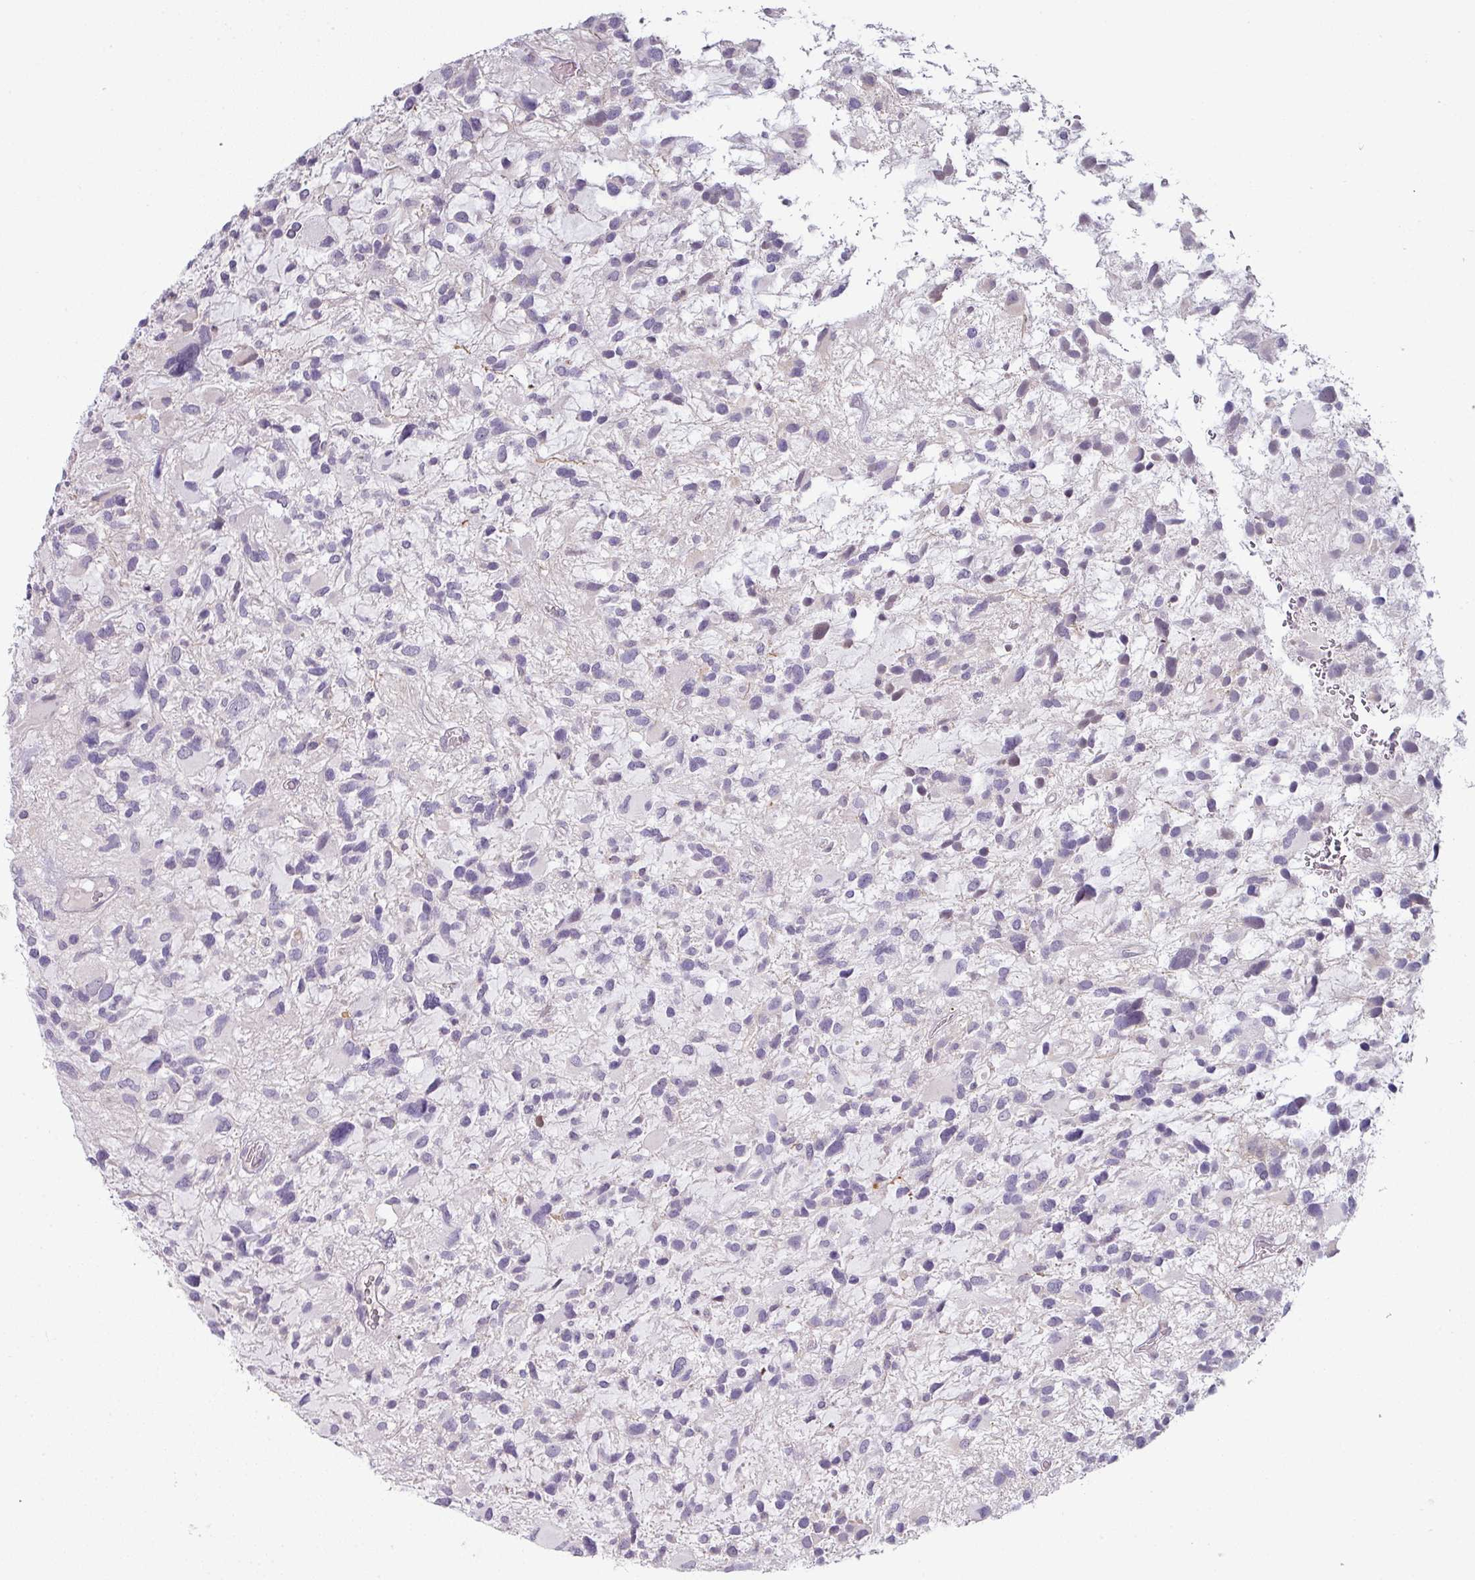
{"staining": {"intensity": "negative", "quantity": "none", "location": "none"}, "tissue": "glioma", "cell_type": "Tumor cells", "image_type": "cancer", "snomed": [{"axis": "morphology", "description": "Glioma, malignant, High grade"}, {"axis": "topography", "description": "Brain"}], "caption": "An image of glioma stained for a protein displays no brown staining in tumor cells.", "gene": "MAGEC3", "patient": {"sex": "female", "age": 11}}